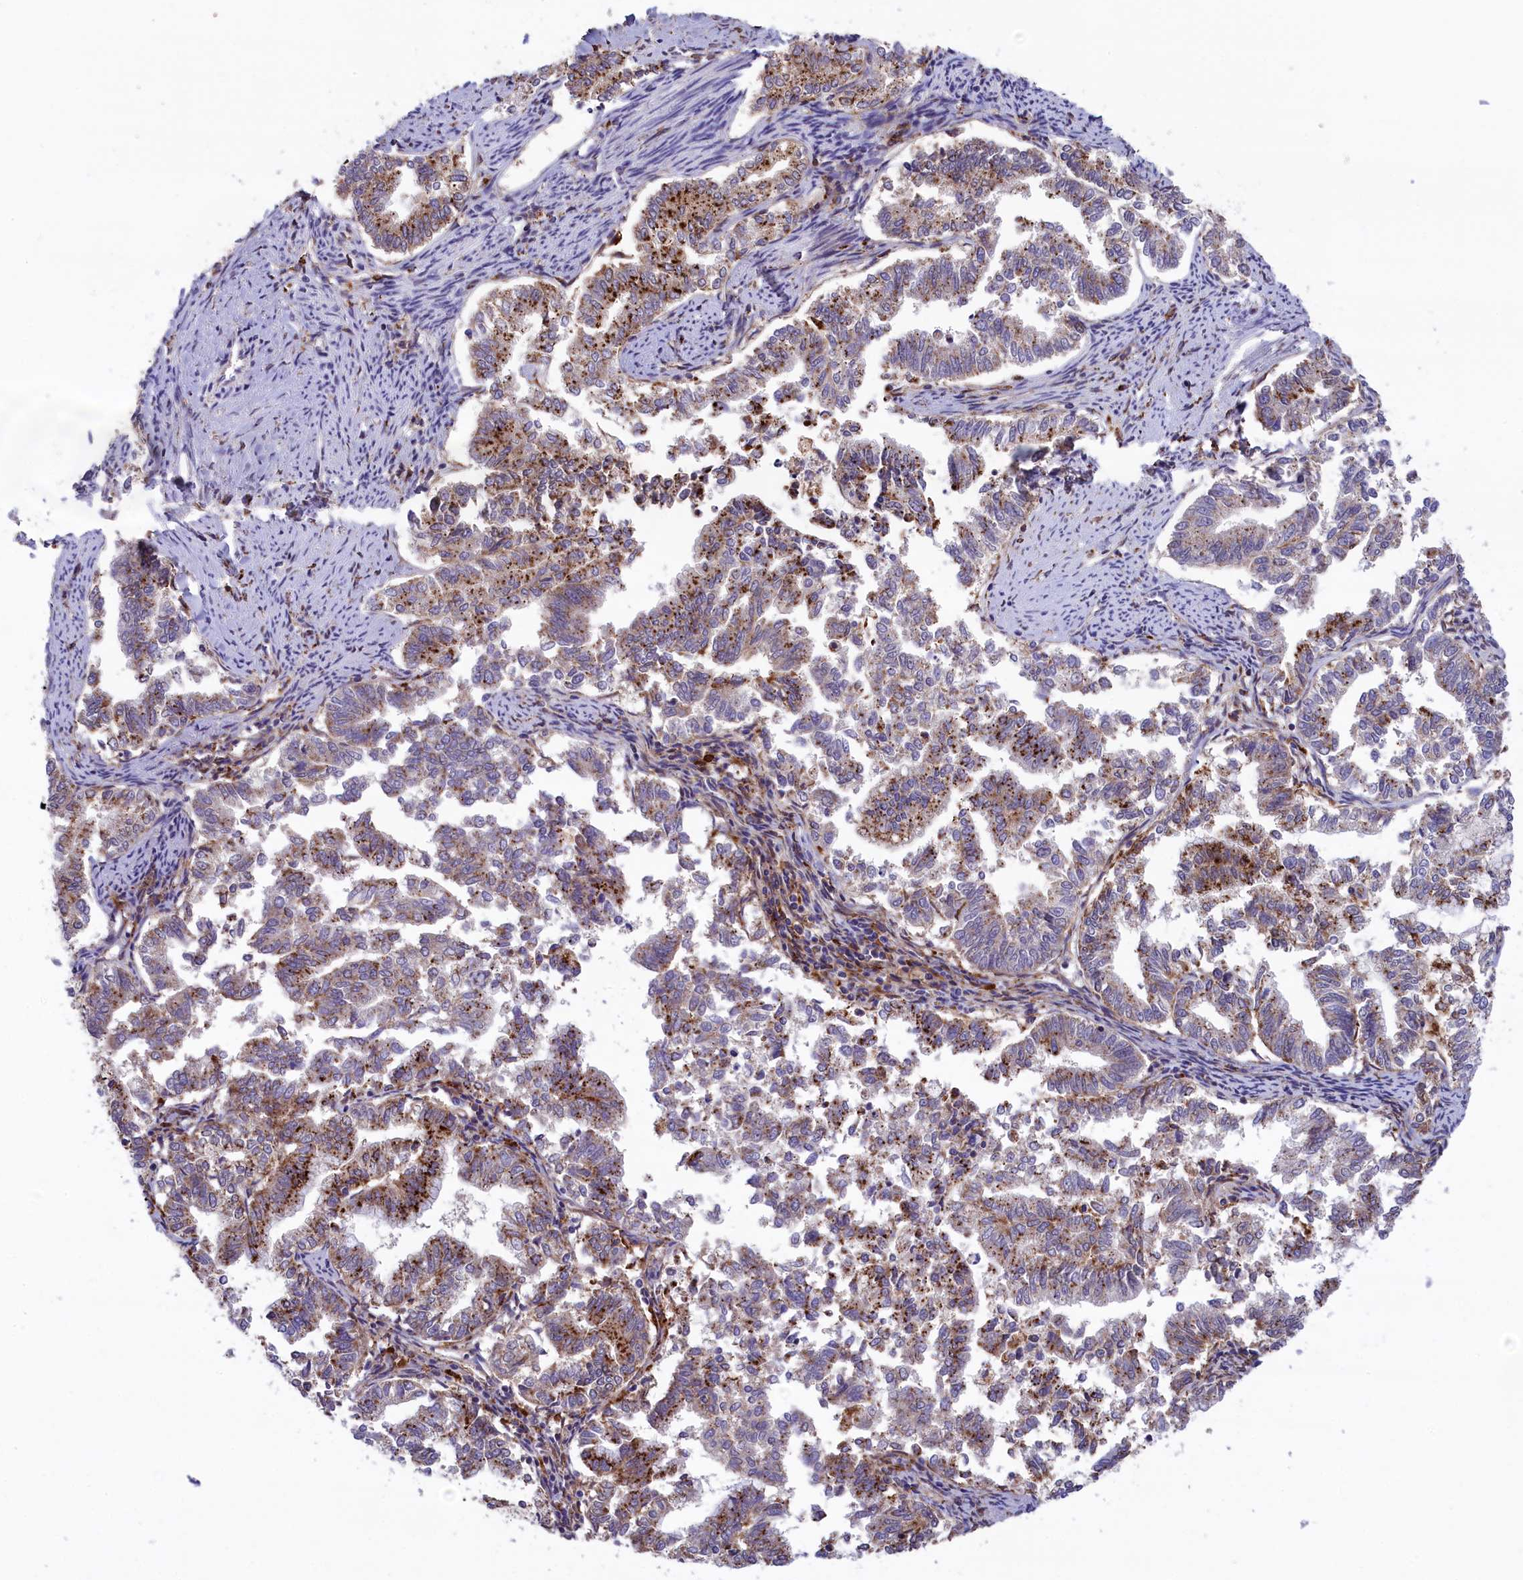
{"staining": {"intensity": "strong", "quantity": "<25%", "location": "cytoplasmic/membranous"}, "tissue": "endometrial cancer", "cell_type": "Tumor cells", "image_type": "cancer", "snomed": [{"axis": "morphology", "description": "Adenocarcinoma, NOS"}, {"axis": "topography", "description": "Endometrium"}], "caption": "Immunohistochemical staining of adenocarcinoma (endometrial) reveals medium levels of strong cytoplasmic/membranous staining in approximately <25% of tumor cells.", "gene": "MAN2B1", "patient": {"sex": "female", "age": 79}}